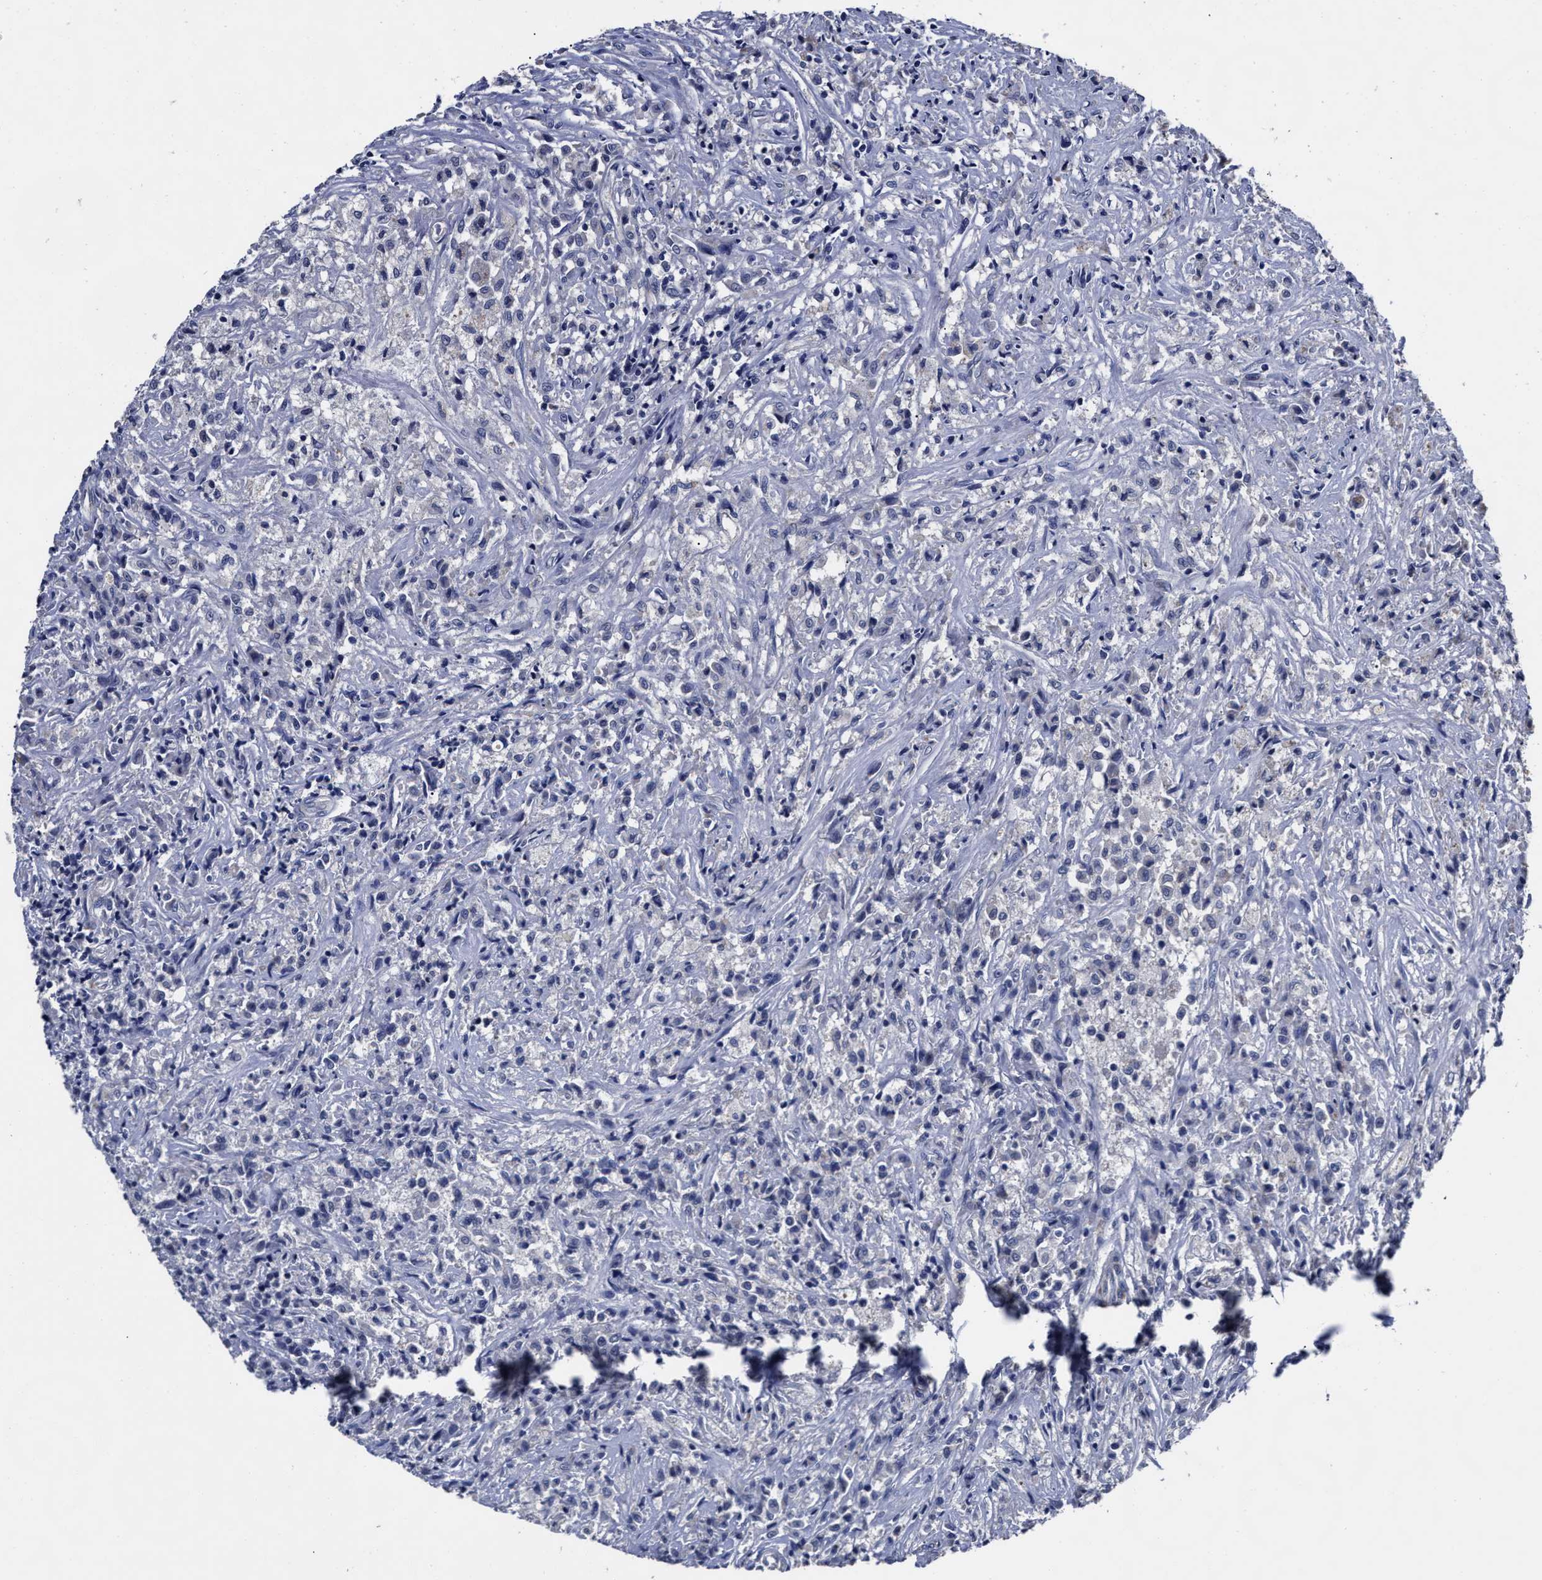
{"staining": {"intensity": "negative", "quantity": "none", "location": "none"}, "tissue": "testis cancer", "cell_type": "Tumor cells", "image_type": "cancer", "snomed": [{"axis": "morphology", "description": "Carcinoma, Embryonal, NOS"}, {"axis": "topography", "description": "Testis"}], "caption": "This is a histopathology image of IHC staining of testis embryonal carcinoma, which shows no expression in tumor cells.", "gene": "OLFML2A", "patient": {"sex": "male", "age": 2}}